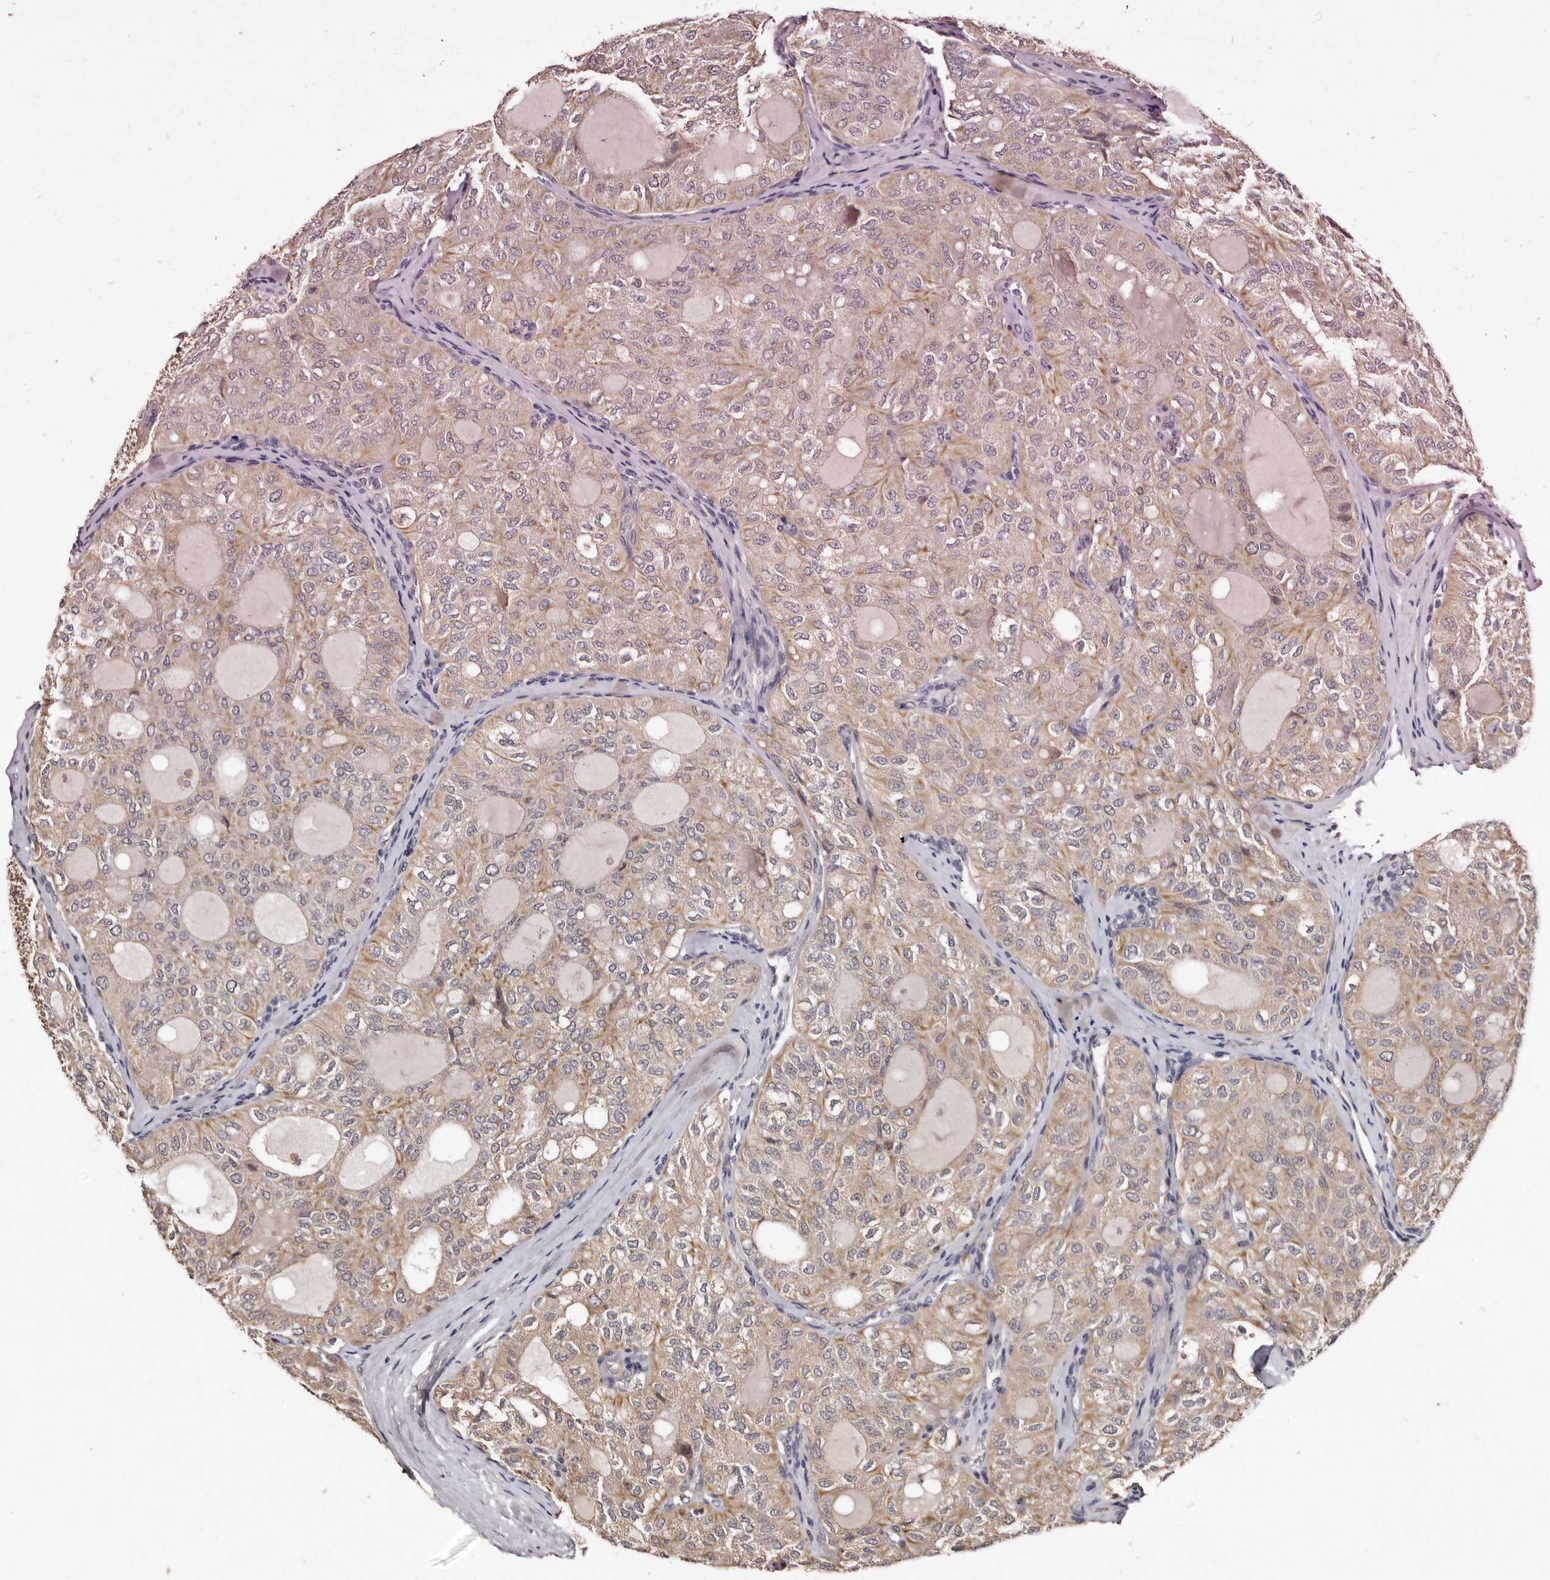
{"staining": {"intensity": "weak", "quantity": ">75%", "location": "cytoplasmic/membranous"}, "tissue": "thyroid cancer", "cell_type": "Tumor cells", "image_type": "cancer", "snomed": [{"axis": "morphology", "description": "Follicular adenoma carcinoma, NOS"}, {"axis": "topography", "description": "Thyroid gland"}], "caption": "Brown immunohistochemical staining in human thyroid cancer exhibits weak cytoplasmic/membranous staining in approximately >75% of tumor cells.", "gene": "FAM91A1", "patient": {"sex": "male", "age": 75}}